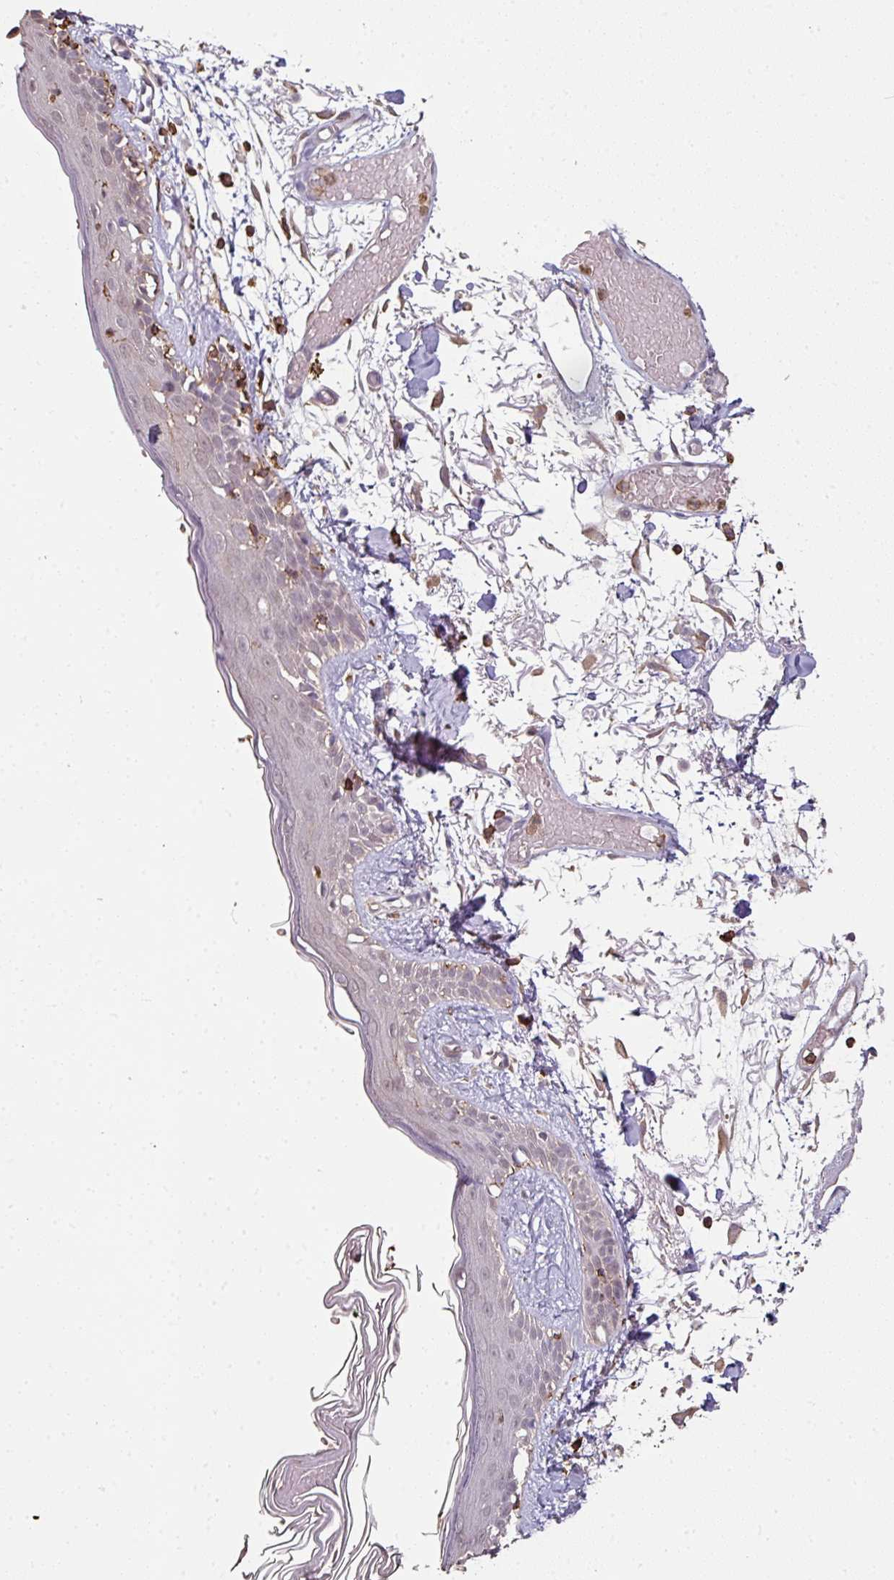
{"staining": {"intensity": "negative", "quantity": "none", "location": "none"}, "tissue": "skin", "cell_type": "Fibroblasts", "image_type": "normal", "snomed": [{"axis": "morphology", "description": "Normal tissue, NOS"}, {"axis": "topography", "description": "Skin"}], "caption": "DAB immunohistochemical staining of benign human skin exhibits no significant positivity in fibroblasts. (DAB IHC with hematoxylin counter stain).", "gene": "OLFML2B", "patient": {"sex": "male", "age": 79}}